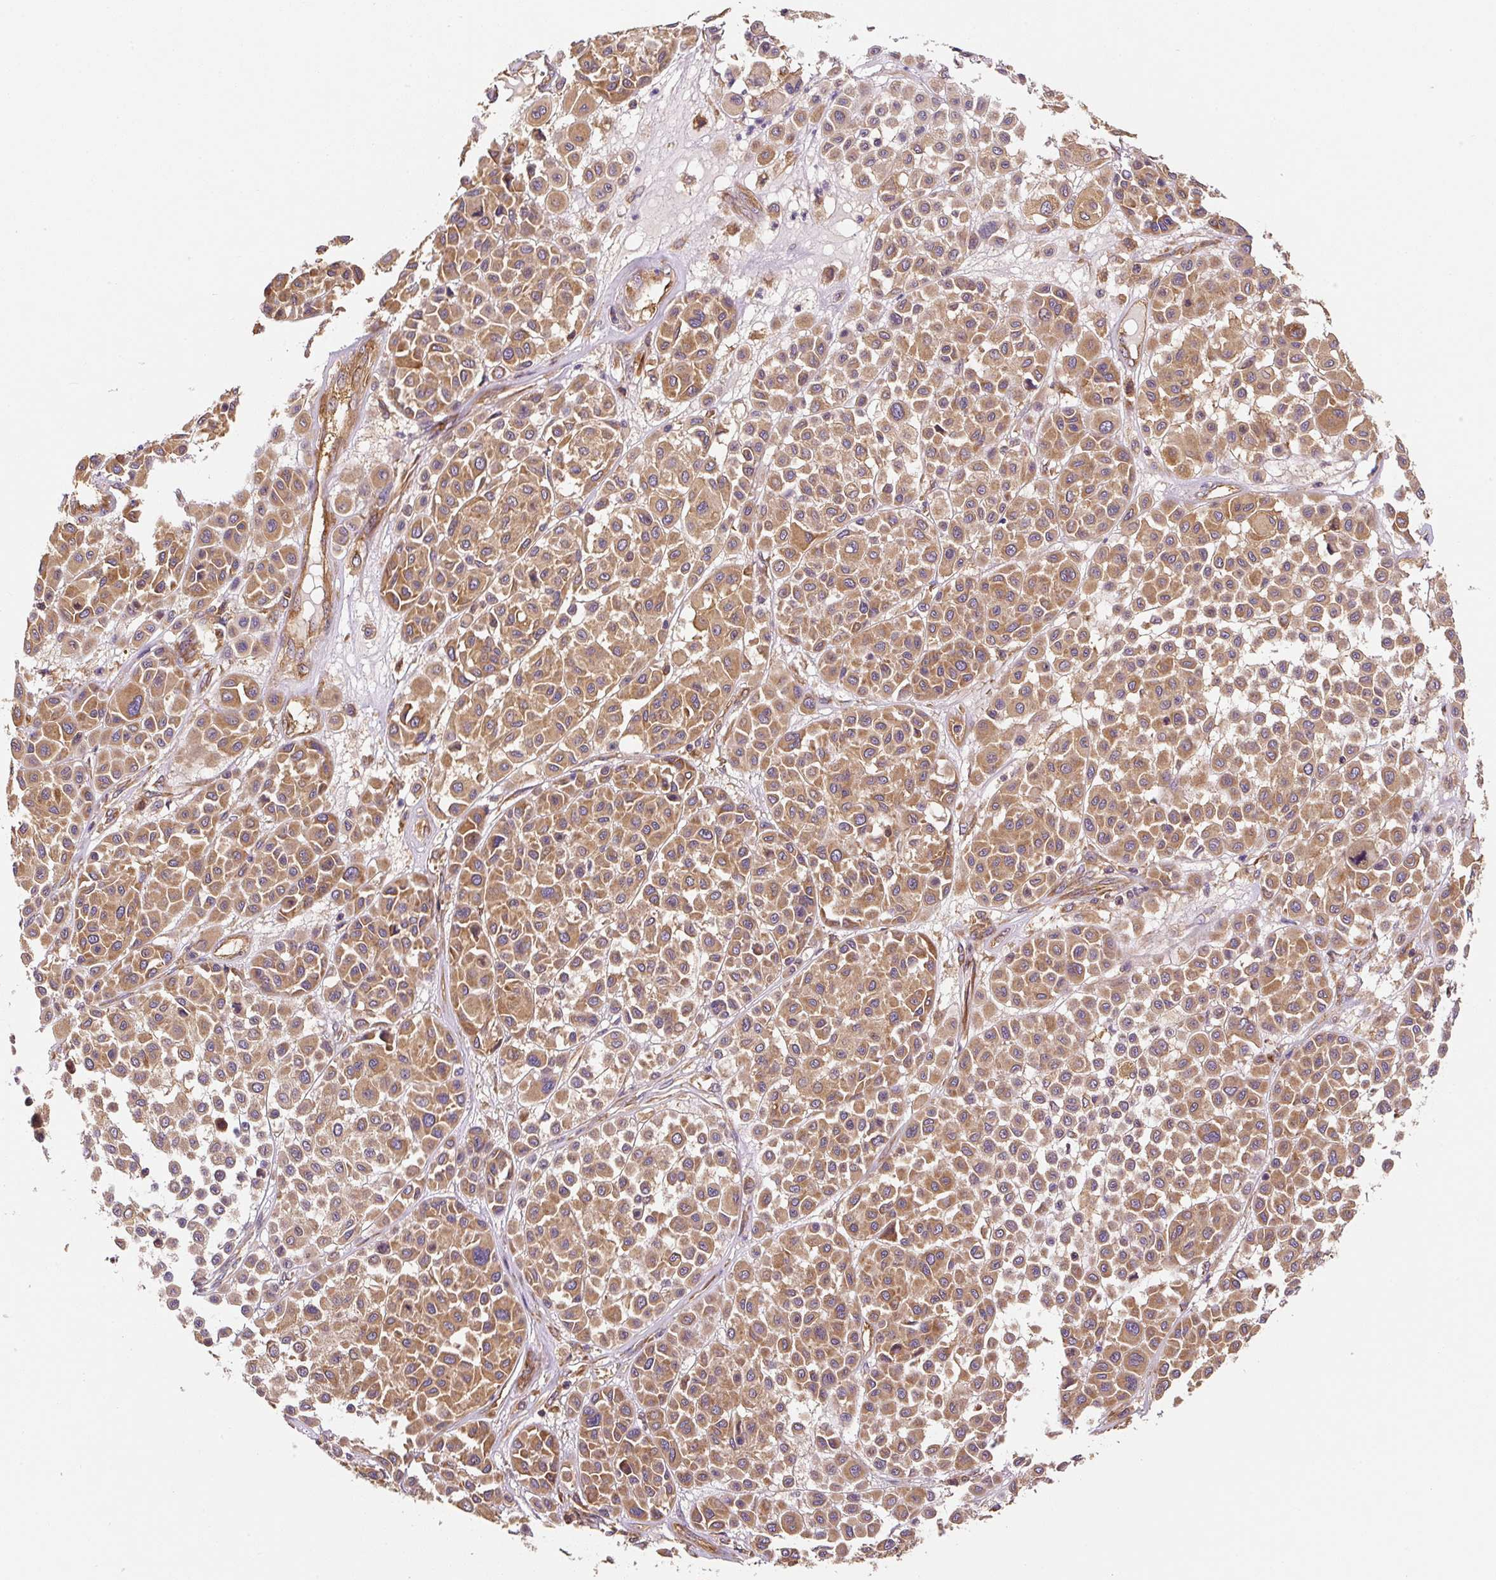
{"staining": {"intensity": "moderate", "quantity": ">75%", "location": "cytoplasmic/membranous"}, "tissue": "melanoma", "cell_type": "Tumor cells", "image_type": "cancer", "snomed": [{"axis": "morphology", "description": "Malignant melanoma, Metastatic site"}, {"axis": "topography", "description": "Soft tissue"}], "caption": "There is medium levels of moderate cytoplasmic/membranous expression in tumor cells of malignant melanoma (metastatic site), as demonstrated by immunohistochemical staining (brown color).", "gene": "EIF2S2", "patient": {"sex": "male", "age": 41}}